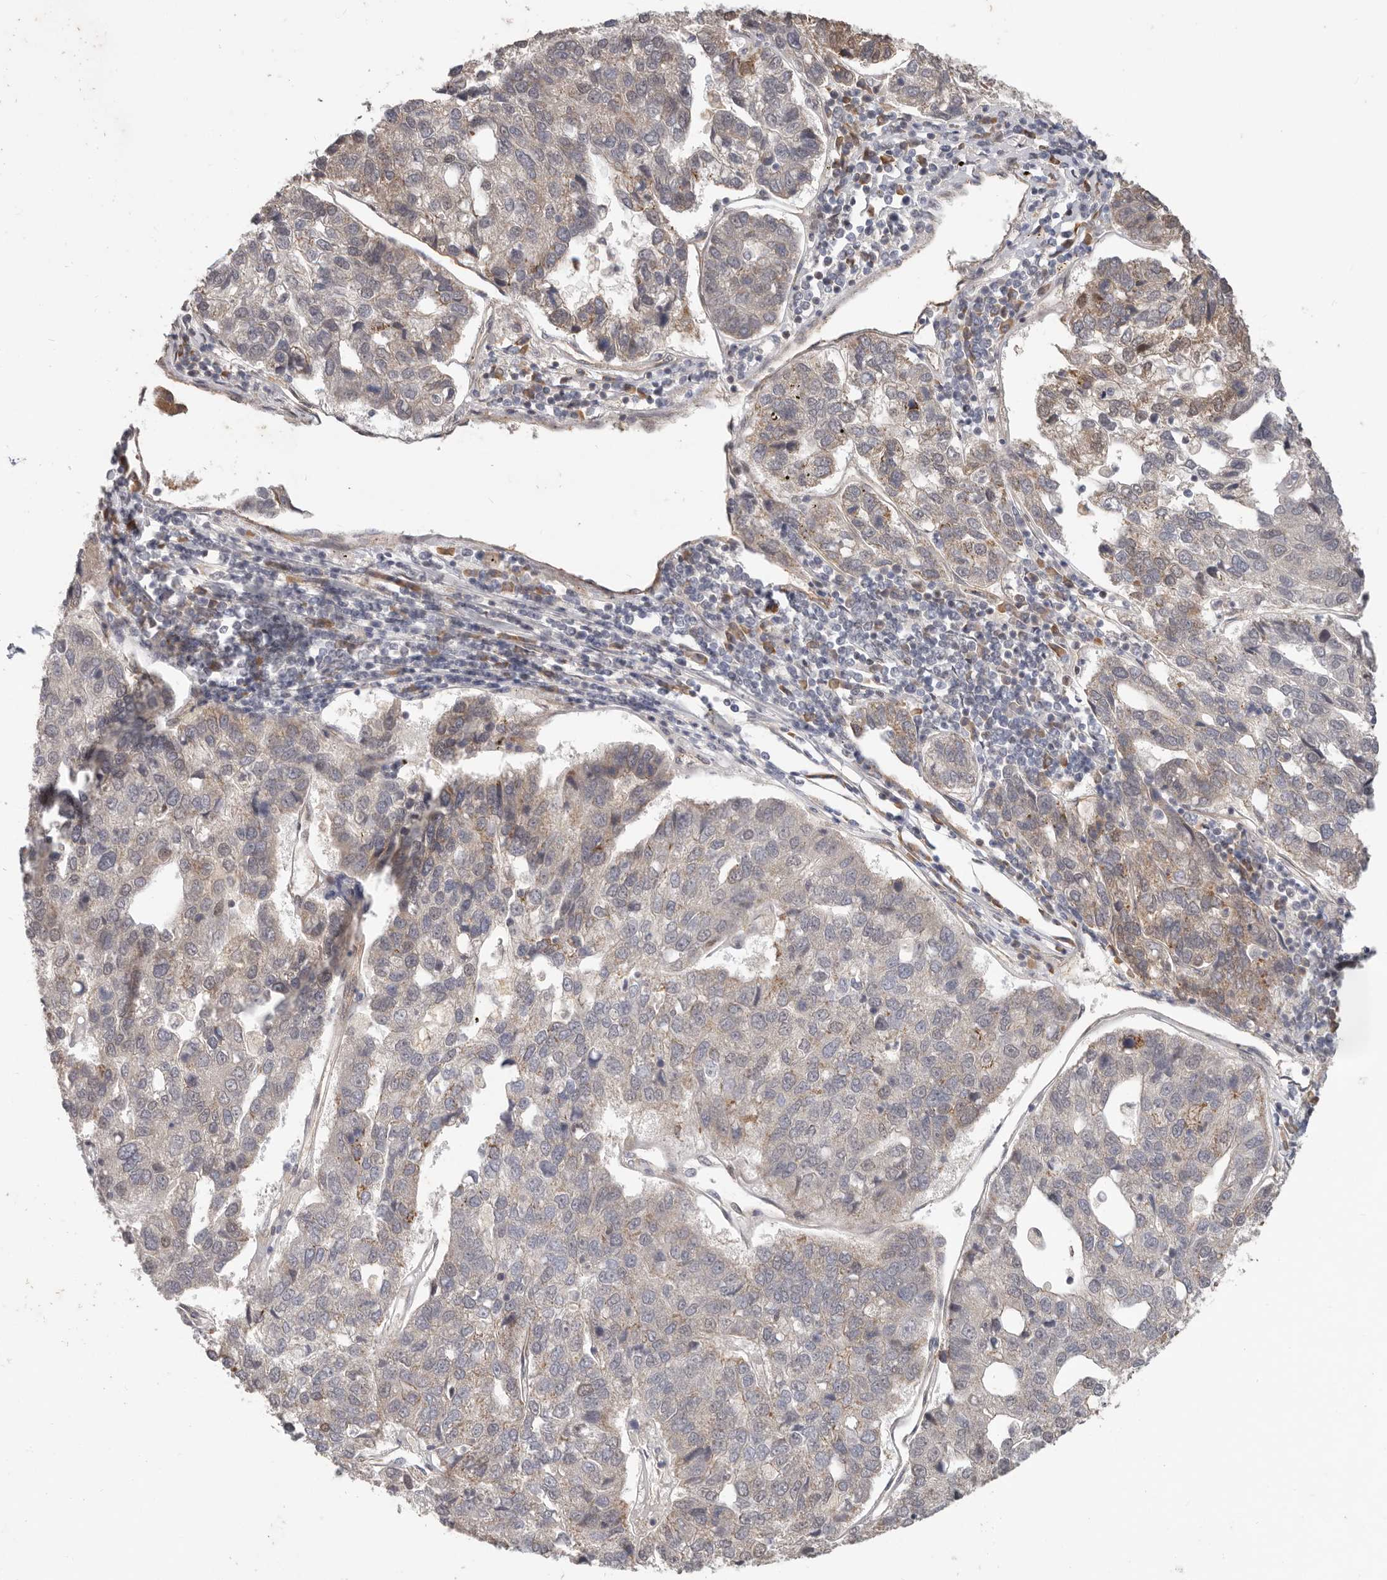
{"staining": {"intensity": "moderate", "quantity": "<25%", "location": "cytoplasmic/membranous"}, "tissue": "pancreatic cancer", "cell_type": "Tumor cells", "image_type": "cancer", "snomed": [{"axis": "morphology", "description": "Adenocarcinoma, NOS"}, {"axis": "topography", "description": "Pancreas"}], "caption": "There is low levels of moderate cytoplasmic/membranous expression in tumor cells of pancreatic adenocarcinoma, as demonstrated by immunohistochemical staining (brown color).", "gene": "USP49", "patient": {"sex": "female", "age": 61}}